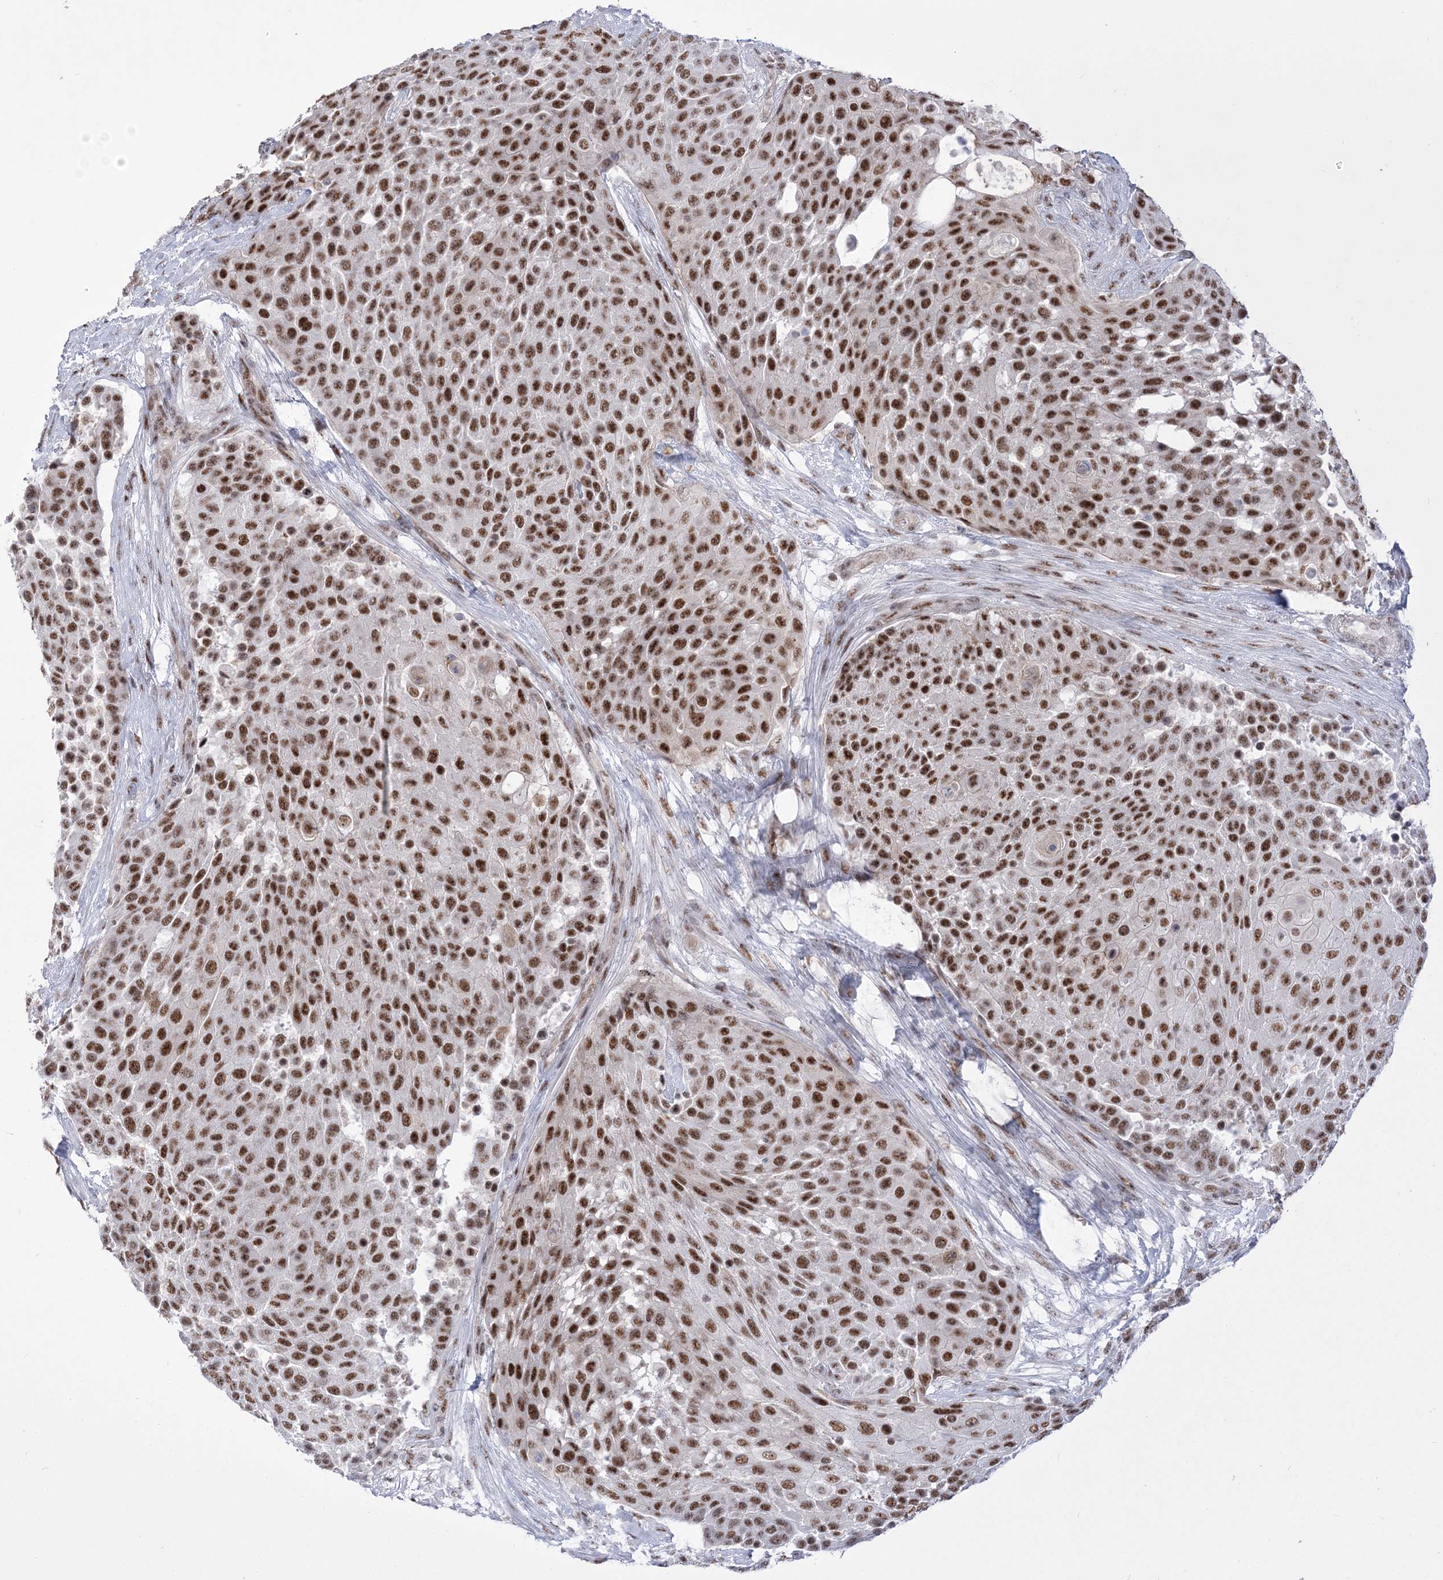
{"staining": {"intensity": "strong", "quantity": ">75%", "location": "nuclear"}, "tissue": "urothelial cancer", "cell_type": "Tumor cells", "image_type": "cancer", "snomed": [{"axis": "morphology", "description": "Urothelial carcinoma, High grade"}, {"axis": "topography", "description": "Urinary bladder"}], "caption": "Urothelial cancer stained with a protein marker exhibits strong staining in tumor cells.", "gene": "NSUN2", "patient": {"sex": "female", "age": 63}}